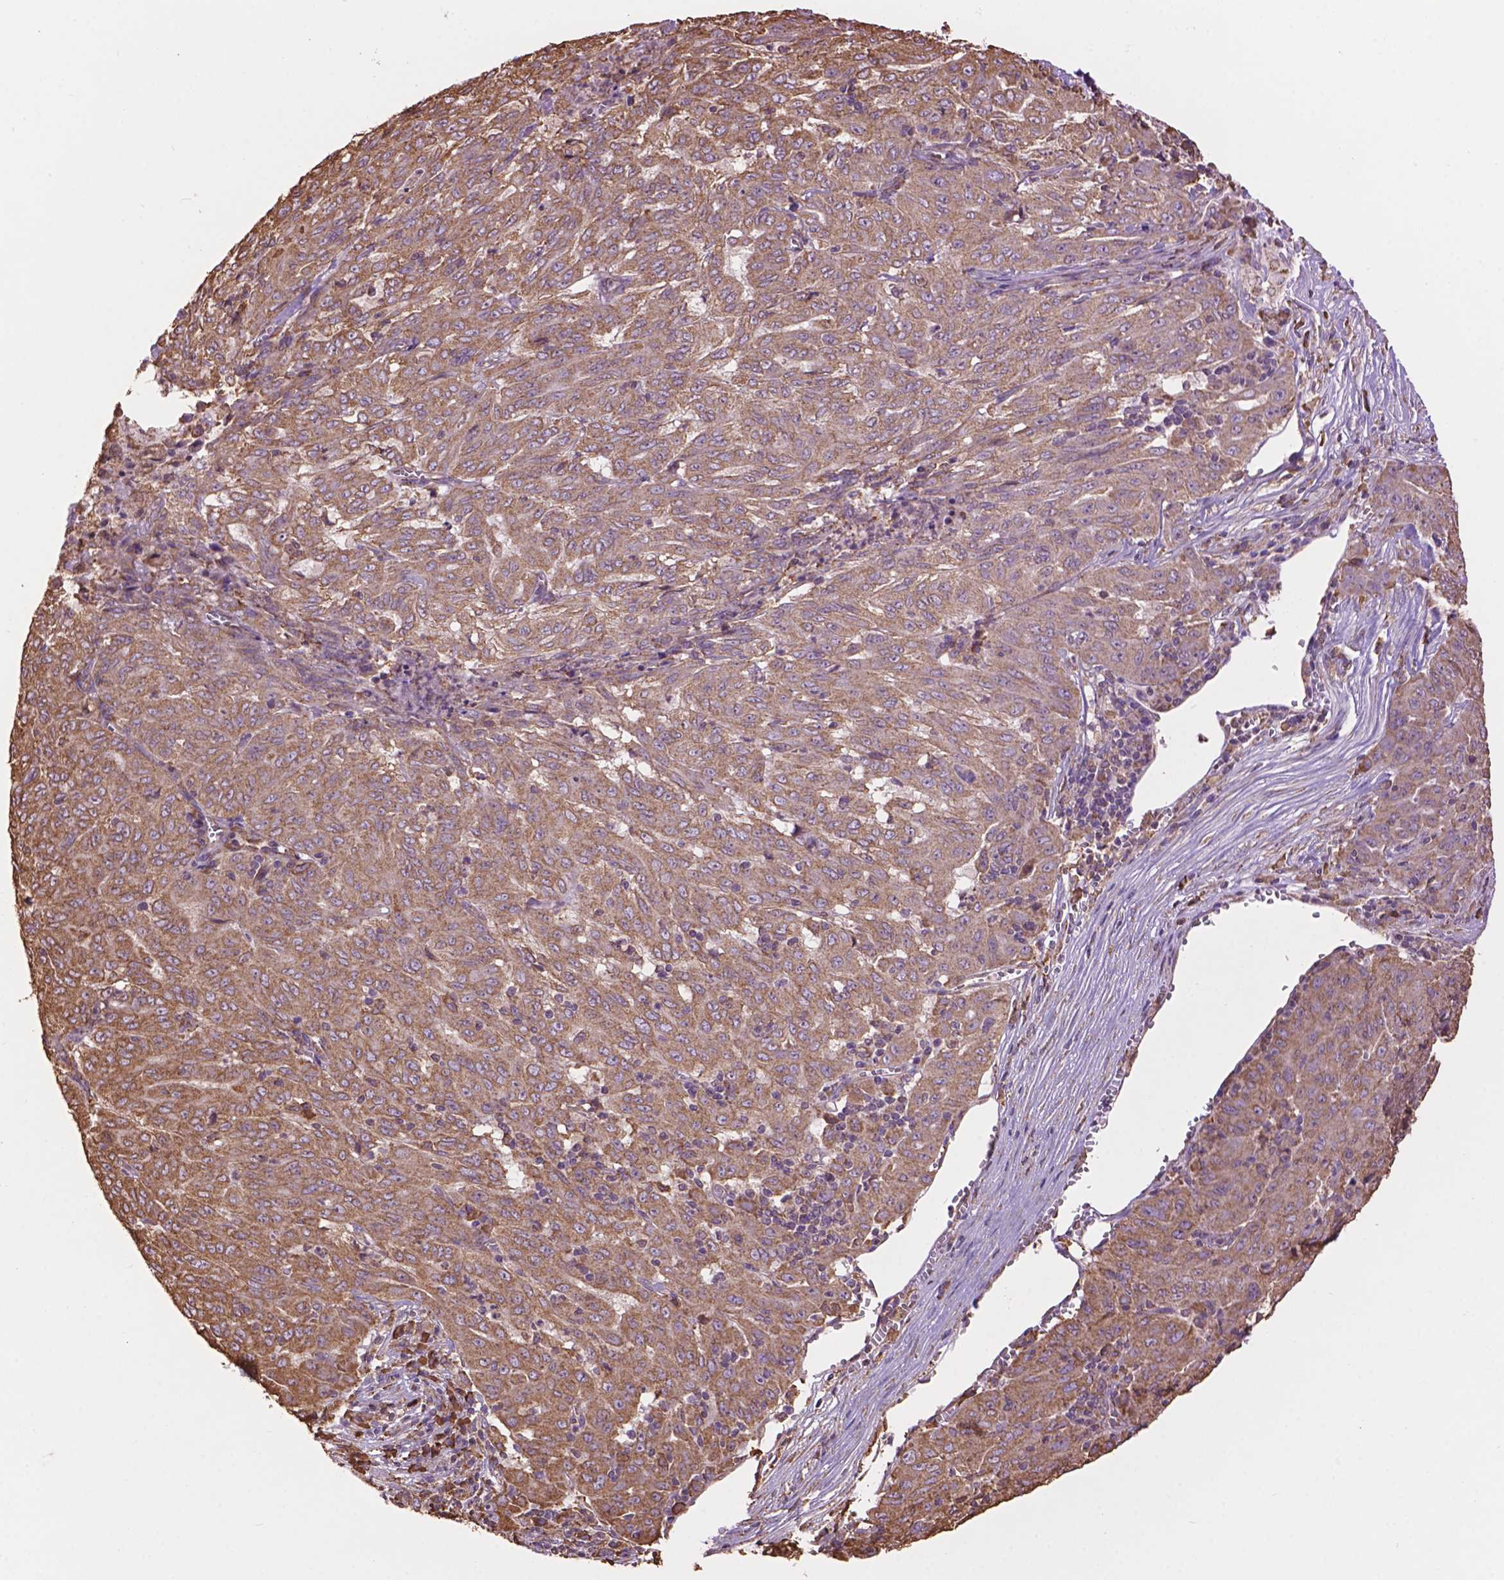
{"staining": {"intensity": "moderate", "quantity": ">75%", "location": "cytoplasmic/membranous"}, "tissue": "pancreatic cancer", "cell_type": "Tumor cells", "image_type": "cancer", "snomed": [{"axis": "morphology", "description": "Adenocarcinoma, NOS"}, {"axis": "topography", "description": "Pancreas"}], "caption": "Moderate cytoplasmic/membranous positivity for a protein is seen in approximately >75% of tumor cells of adenocarcinoma (pancreatic) using immunohistochemistry (IHC).", "gene": "PPP2R5E", "patient": {"sex": "male", "age": 63}}